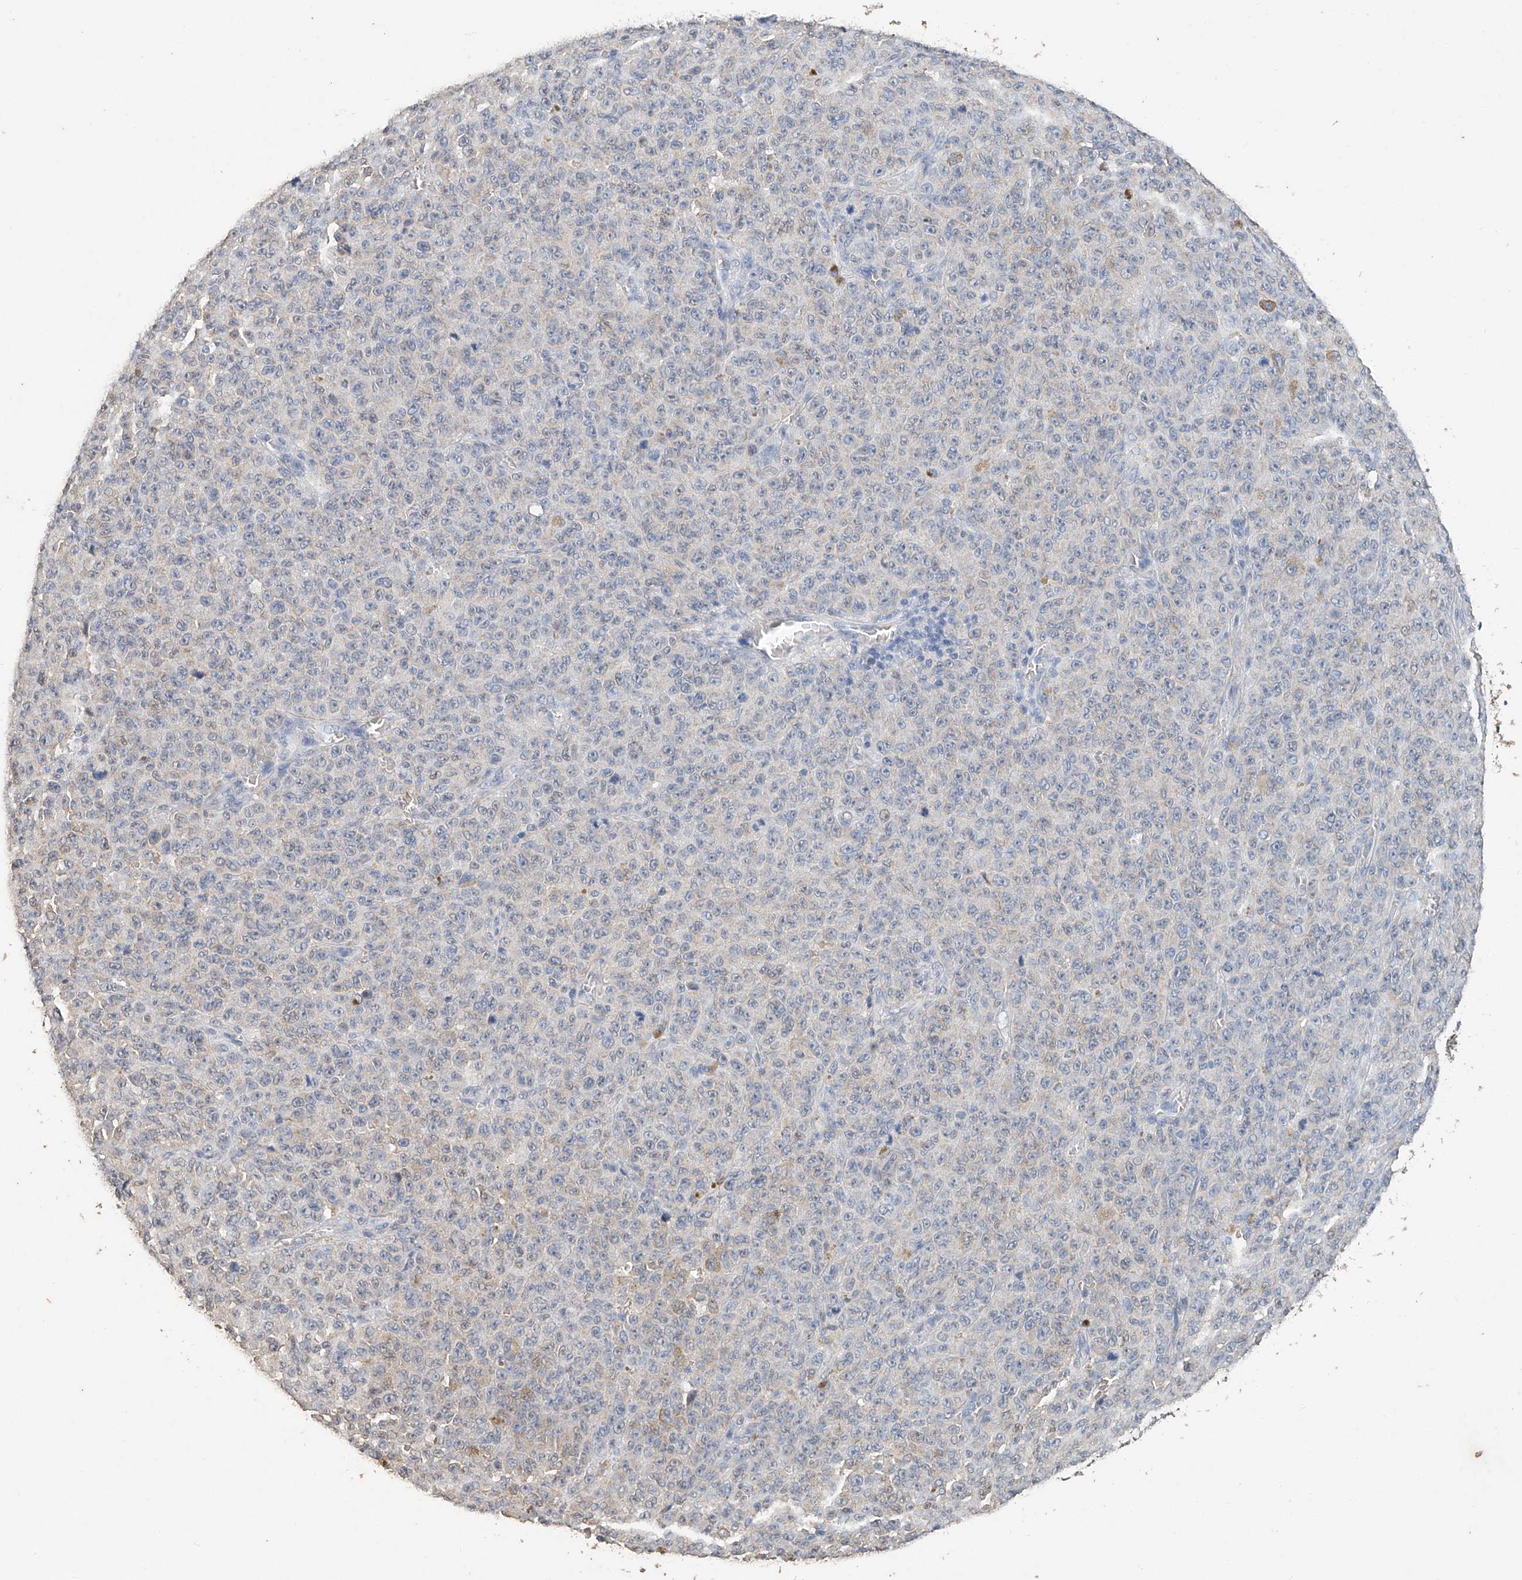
{"staining": {"intensity": "negative", "quantity": "none", "location": "none"}, "tissue": "melanoma", "cell_type": "Tumor cells", "image_type": "cancer", "snomed": [{"axis": "morphology", "description": "Malignant melanoma, NOS"}, {"axis": "topography", "description": "Skin"}], "caption": "Tumor cells show no significant positivity in malignant melanoma.", "gene": "CERS4", "patient": {"sex": "female", "age": 82}}